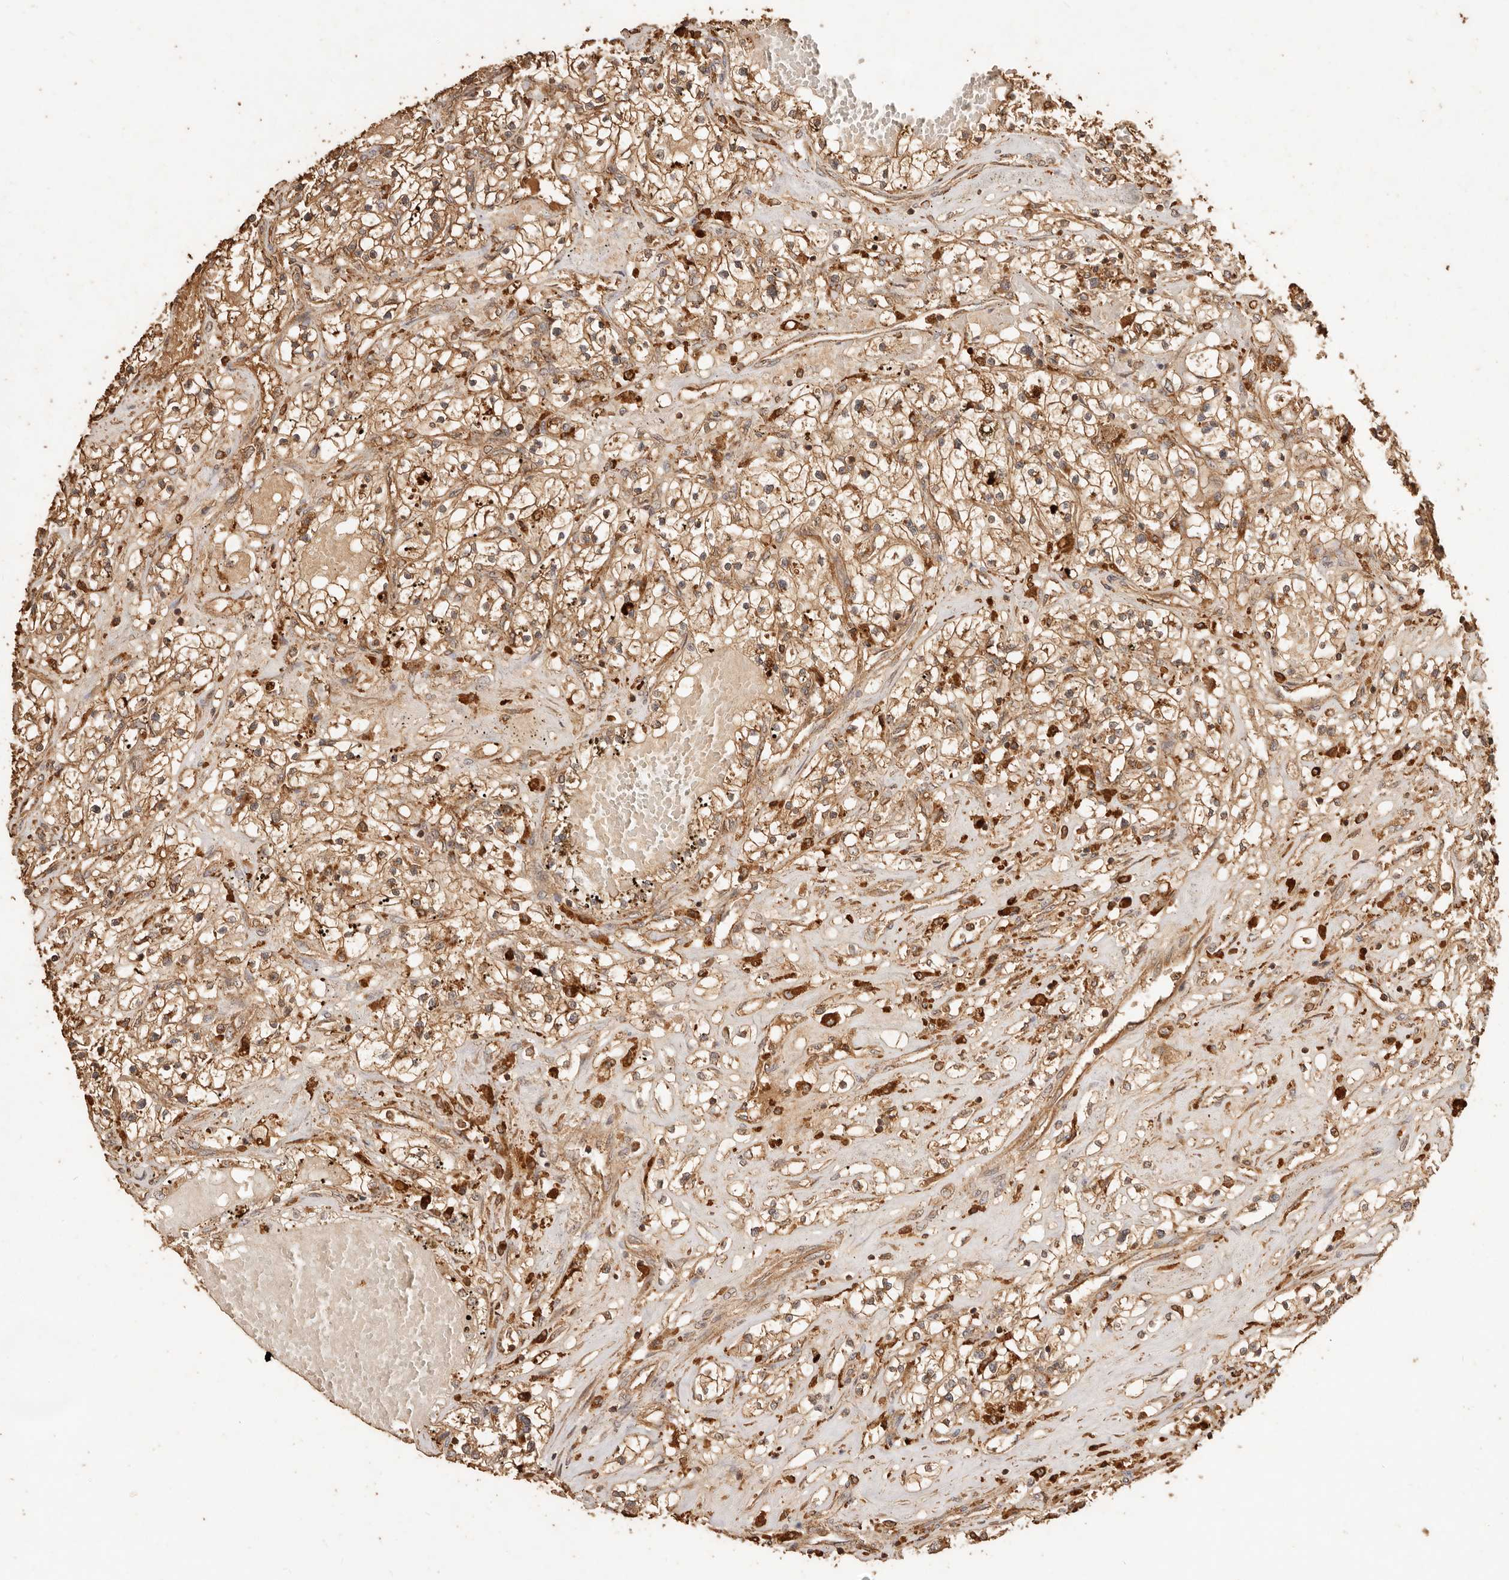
{"staining": {"intensity": "moderate", "quantity": ">75%", "location": "cytoplasmic/membranous"}, "tissue": "renal cancer", "cell_type": "Tumor cells", "image_type": "cancer", "snomed": [{"axis": "morphology", "description": "Normal tissue, NOS"}, {"axis": "morphology", "description": "Adenocarcinoma, NOS"}, {"axis": "topography", "description": "Kidney"}], "caption": "Tumor cells reveal moderate cytoplasmic/membranous staining in approximately >75% of cells in renal cancer. (Stains: DAB (3,3'-diaminobenzidine) in brown, nuclei in blue, Microscopy: brightfield microscopy at high magnification).", "gene": "FAM180B", "patient": {"sex": "male", "age": 68}}